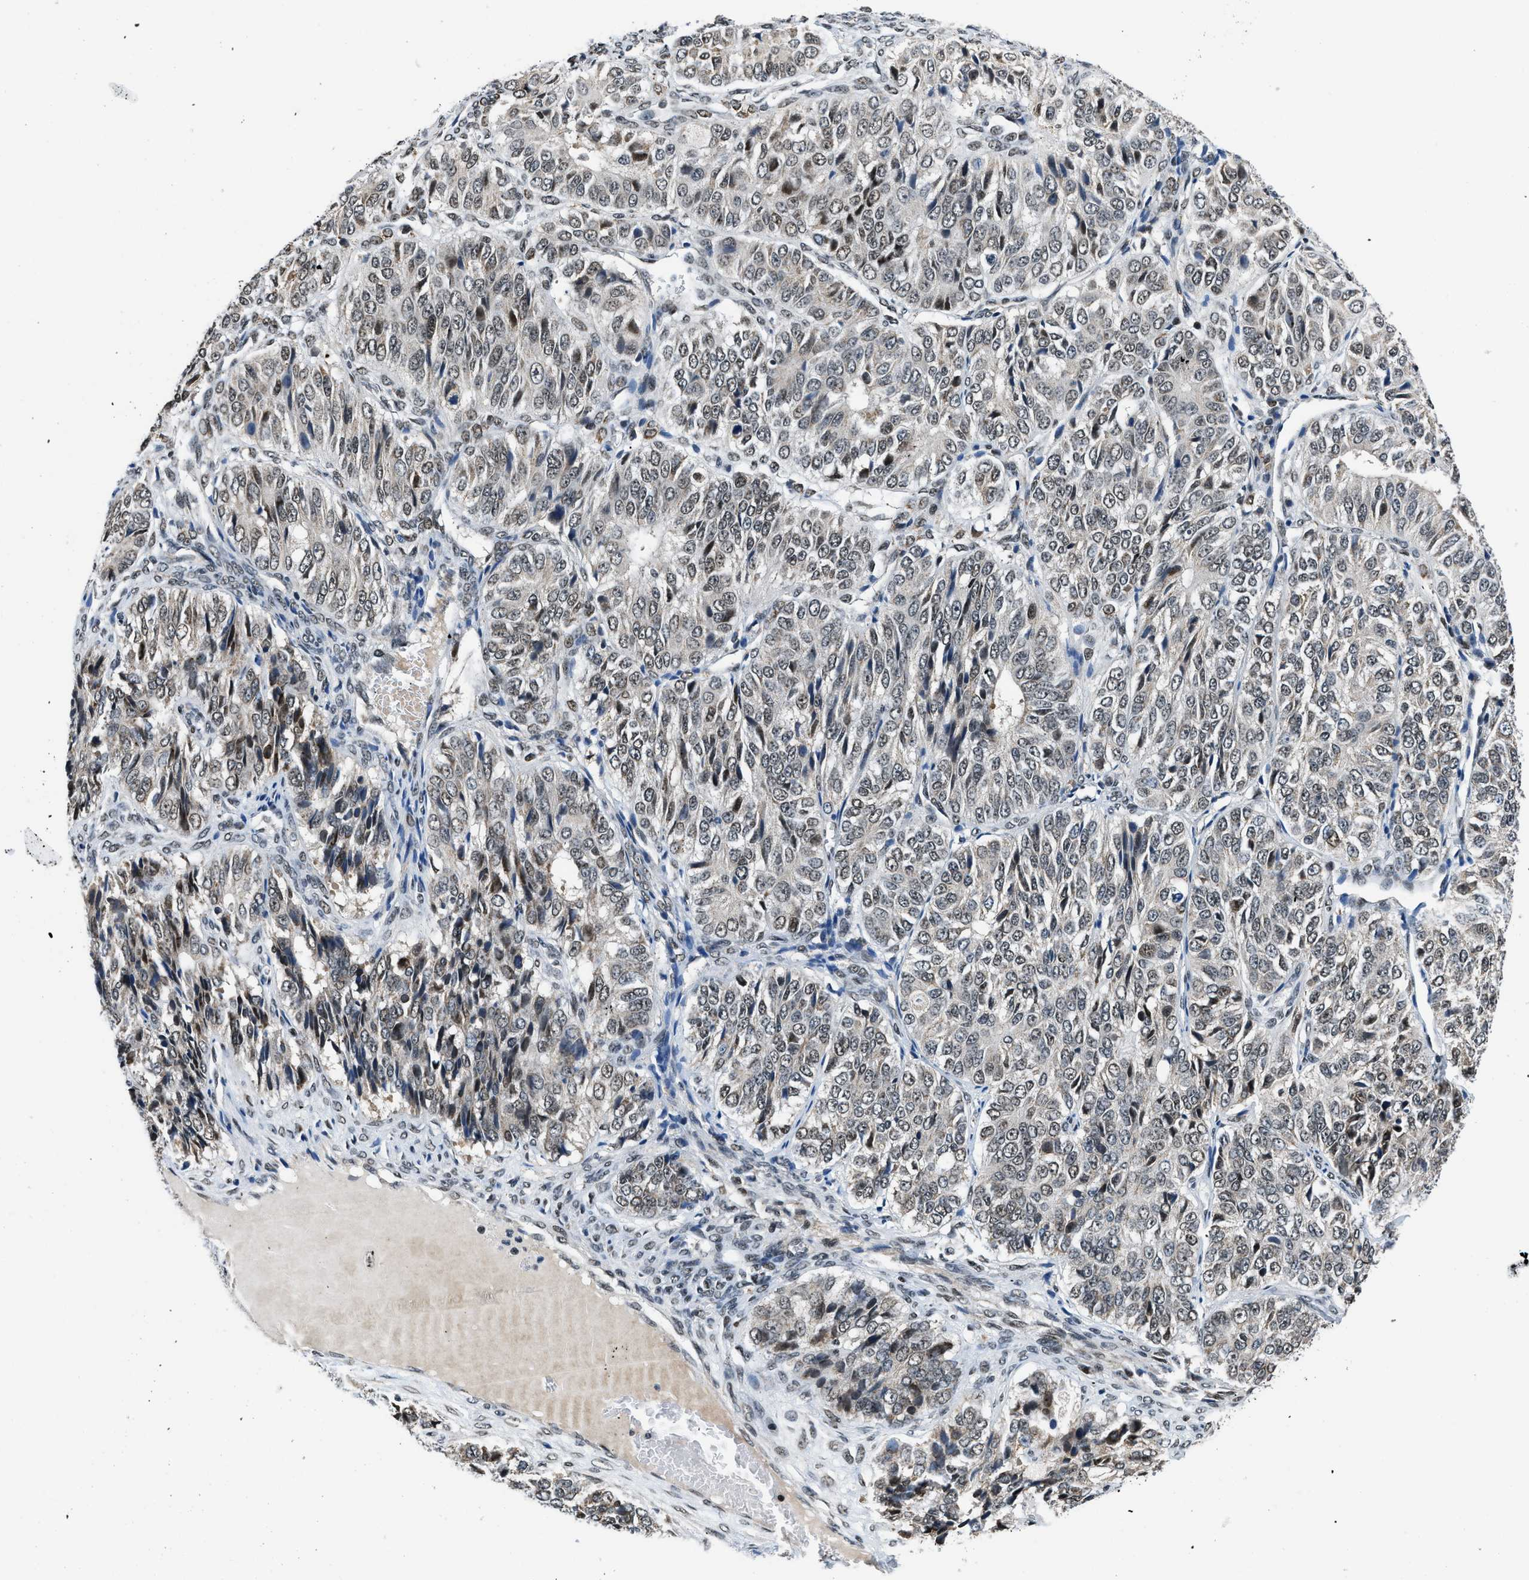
{"staining": {"intensity": "moderate", "quantity": ">75%", "location": "nuclear"}, "tissue": "ovarian cancer", "cell_type": "Tumor cells", "image_type": "cancer", "snomed": [{"axis": "morphology", "description": "Carcinoma, endometroid"}, {"axis": "topography", "description": "Ovary"}], "caption": "Immunohistochemical staining of ovarian cancer demonstrates medium levels of moderate nuclear protein positivity in approximately >75% of tumor cells. Using DAB (brown) and hematoxylin (blue) stains, captured at high magnification using brightfield microscopy.", "gene": "KDM3B", "patient": {"sex": "female", "age": 51}}